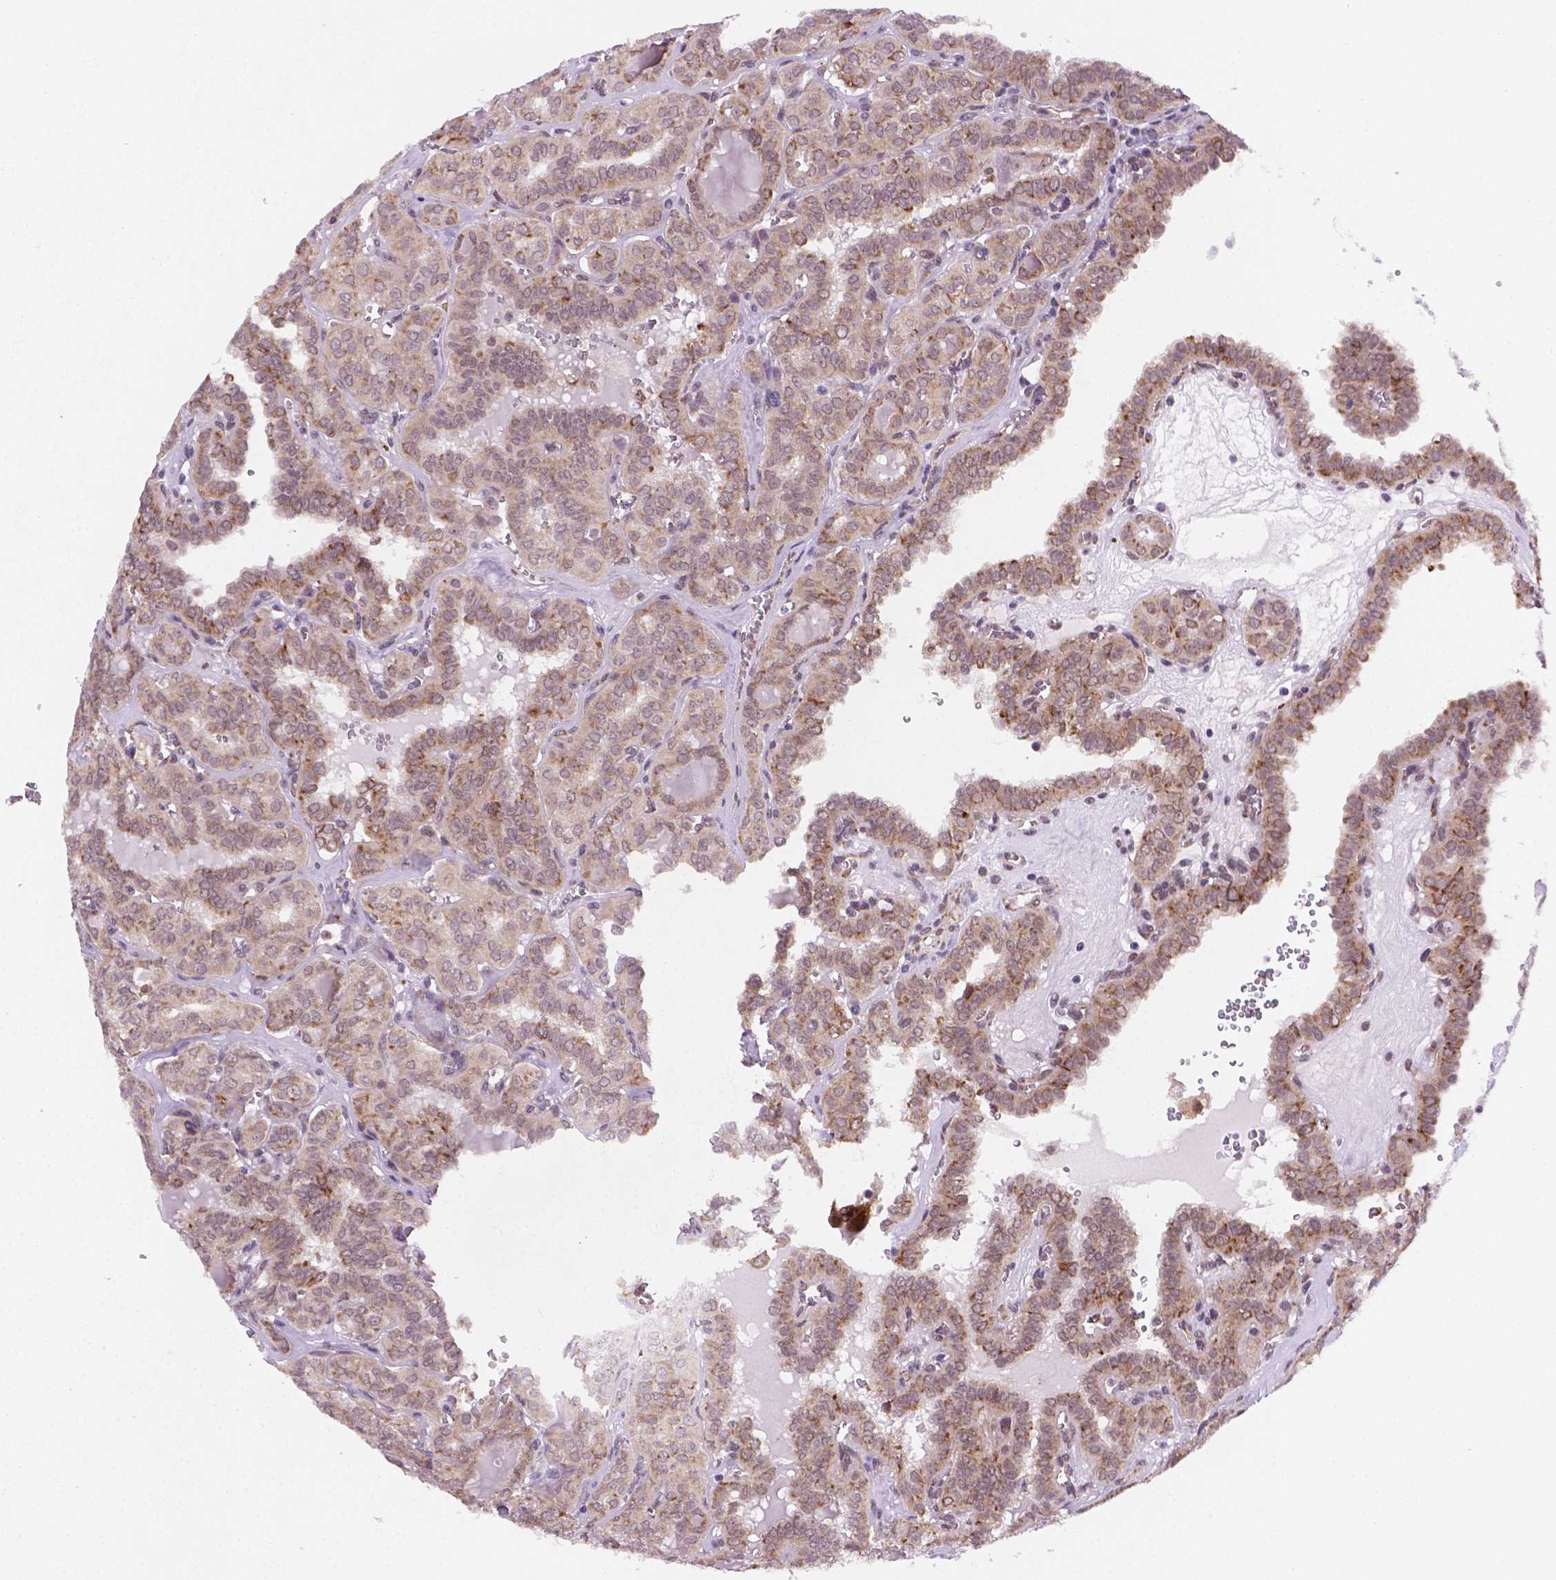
{"staining": {"intensity": "moderate", "quantity": "25%-75%", "location": "cytoplasmic/membranous"}, "tissue": "thyroid cancer", "cell_type": "Tumor cells", "image_type": "cancer", "snomed": [{"axis": "morphology", "description": "Papillary adenocarcinoma, NOS"}, {"axis": "topography", "description": "Thyroid gland"}], "caption": "Immunohistochemistry (IHC) (DAB) staining of human thyroid papillary adenocarcinoma exhibits moderate cytoplasmic/membranous protein staining in about 25%-75% of tumor cells.", "gene": "FNIP1", "patient": {"sex": "female", "age": 41}}